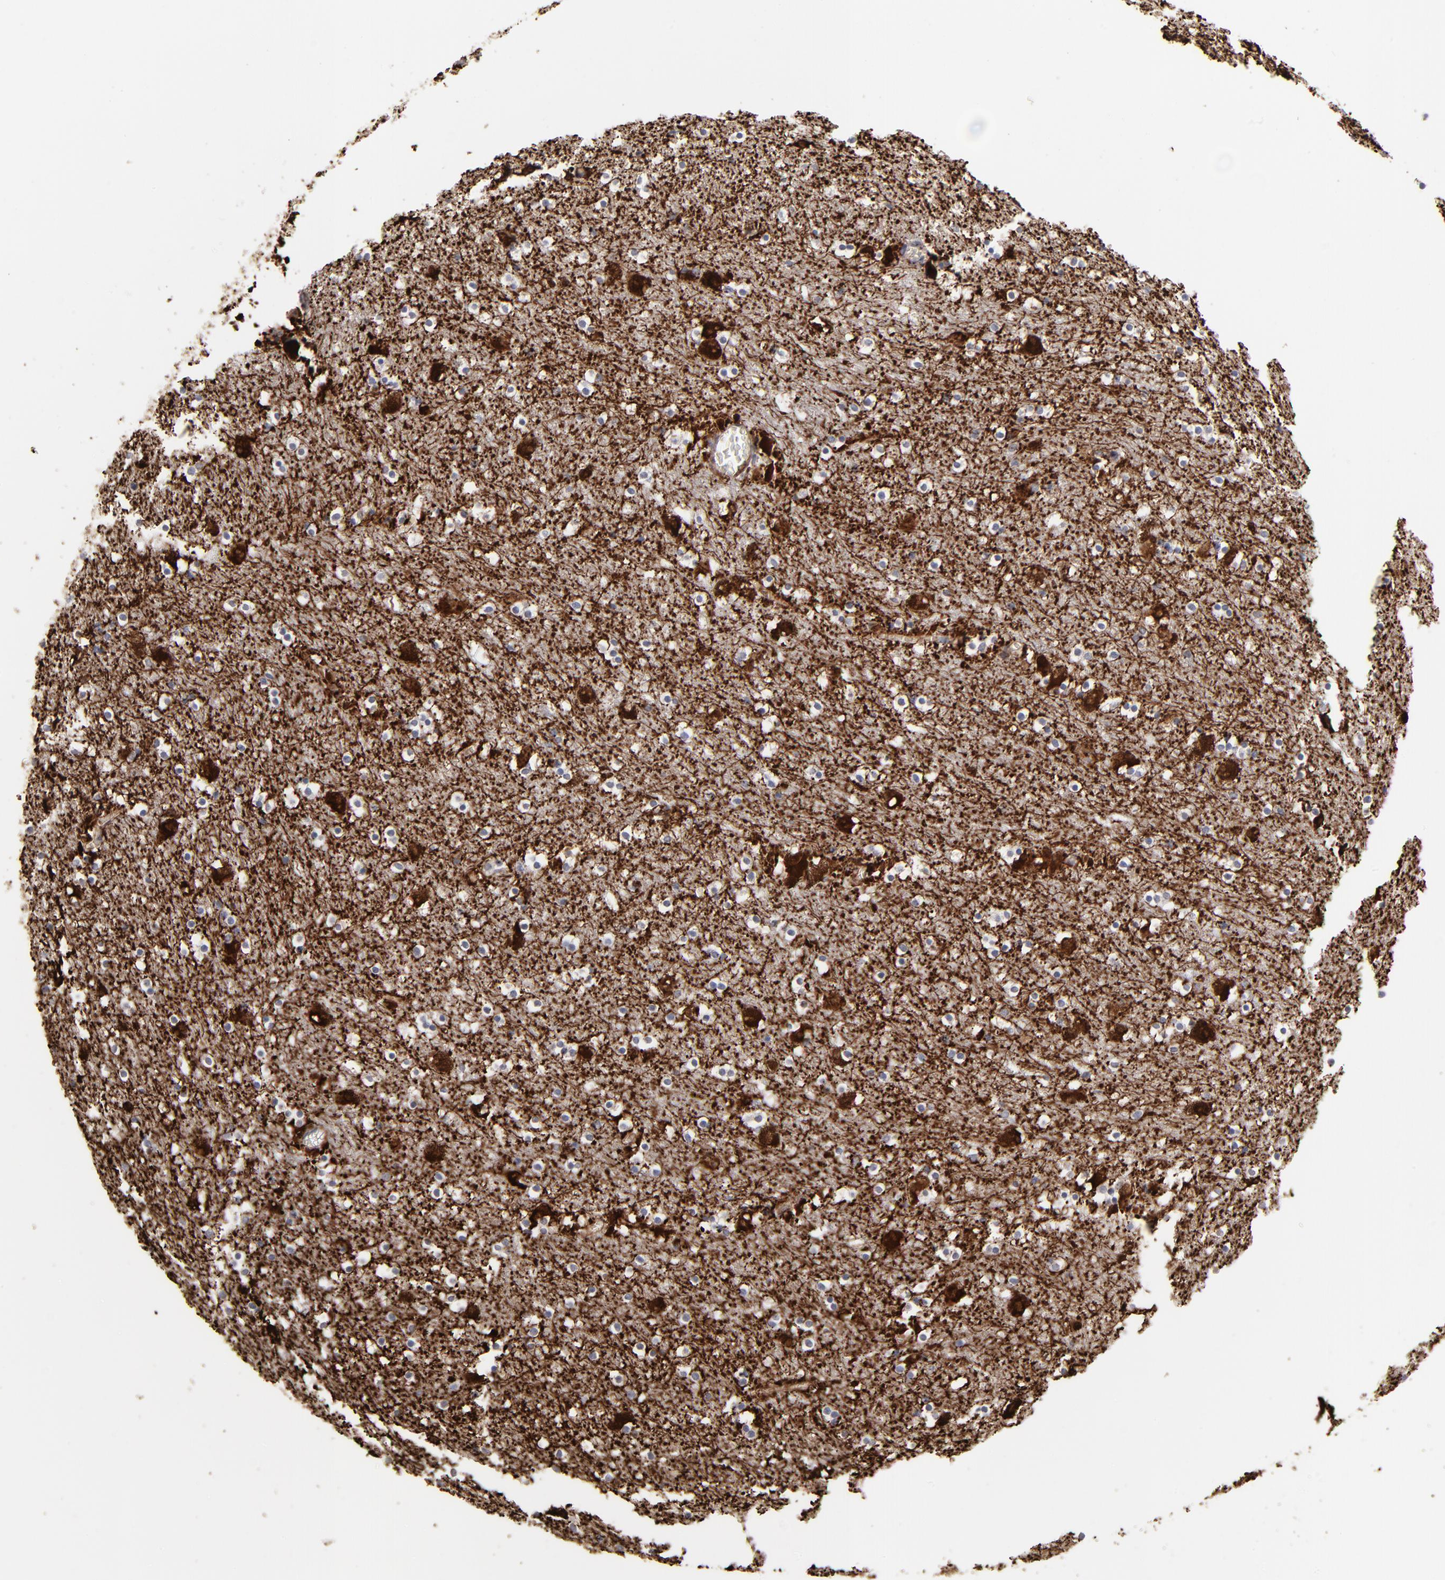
{"staining": {"intensity": "strong", "quantity": "25%-75%", "location": "cytoplasmic/membranous"}, "tissue": "caudate", "cell_type": "Glial cells", "image_type": "normal", "snomed": [{"axis": "morphology", "description": "Normal tissue, NOS"}, {"axis": "topography", "description": "Lateral ventricle wall"}], "caption": "High-power microscopy captured an IHC image of normal caudate, revealing strong cytoplasmic/membranous staining in about 25%-75% of glial cells.", "gene": "PXN", "patient": {"sex": "male", "age": 45}}